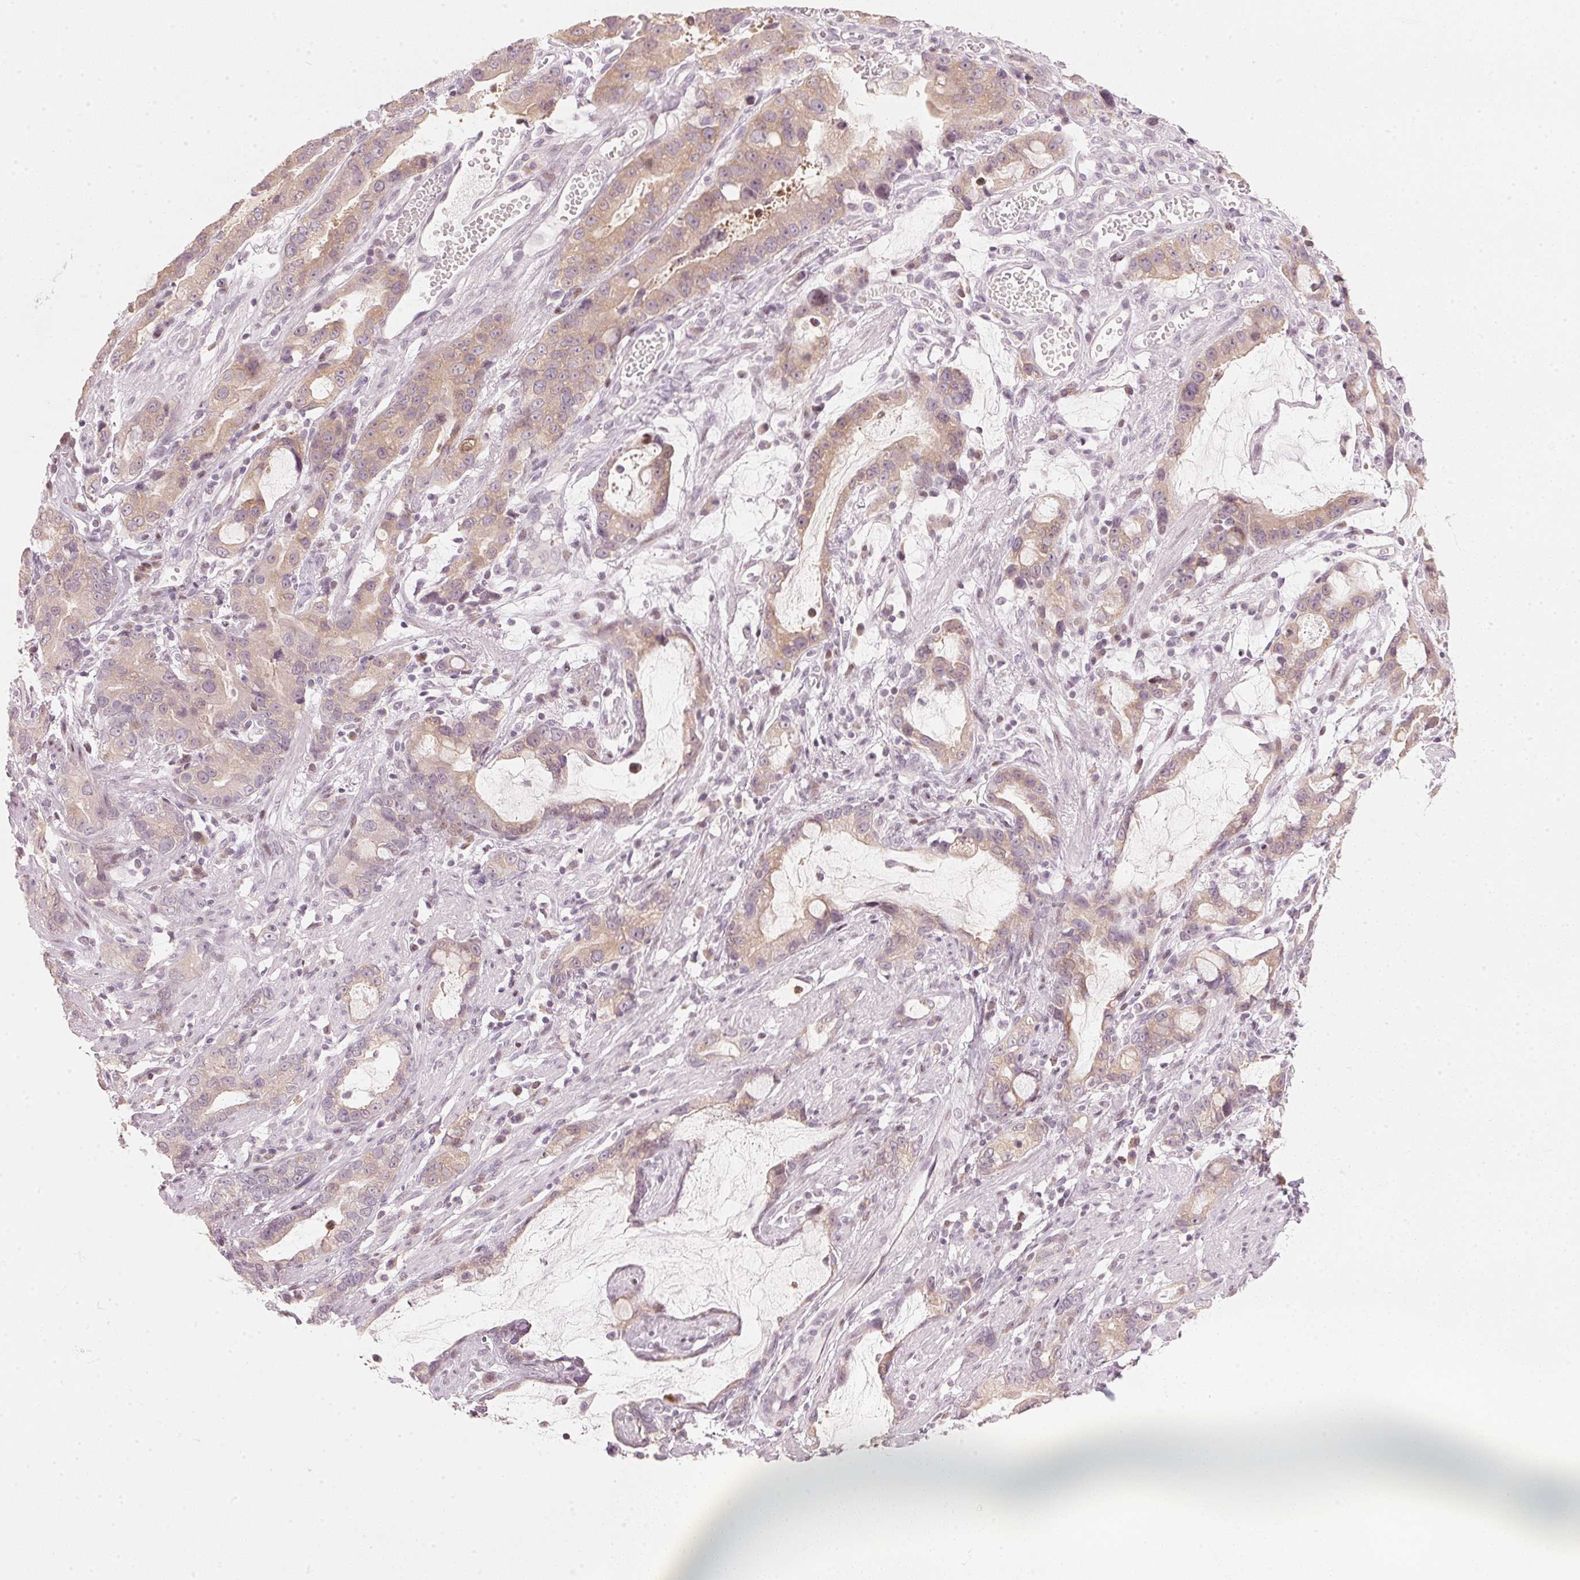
{"staining": {"intensity": "weak", "quantity": ">75%", "location": "cytoplasmic/membranous"}, "tissue": "stomach cancer", "cell_type": "Tumor cells", "image_type": "cancer", "snomed": [{"axis": "morphology", "description": "Adenocarcinoma, NOS"}, {"axis": "topography", "description": "Stomach"}], "caption": "Immunohistochemical staining of stomach cancer (adenocarcinoma) displays low levels of weak cytoplasmic/membranous protein positivity in about >75% of tumor cells.", "gene": "SFRP4", "patient": {"sex": "male", "age": 55}}